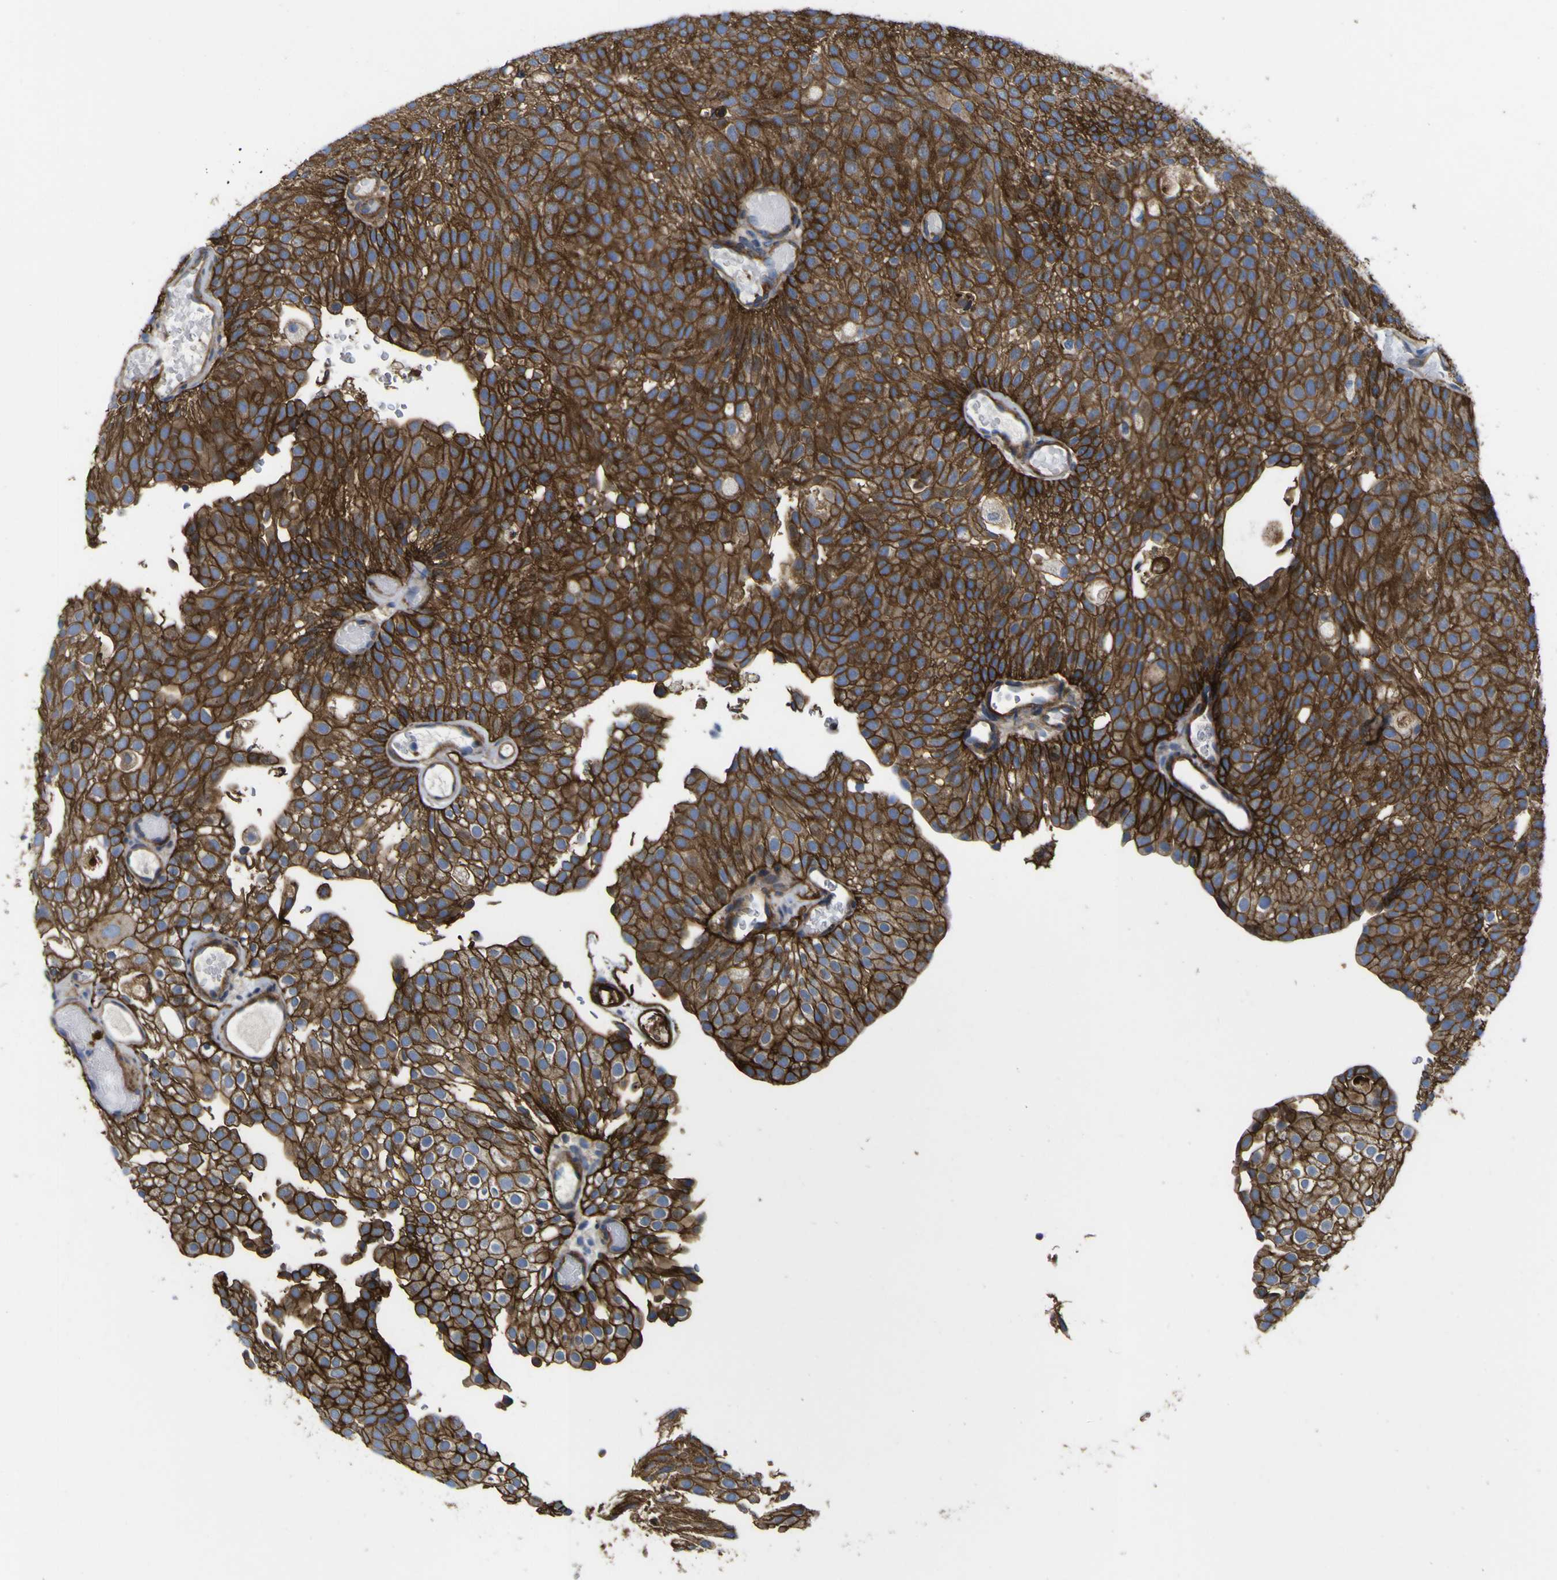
{"staining": {"intensity": "moderate", "quantity": ">75%", "location": "cytoplasmic/membranous"}, "tissue": "urothelial cancer", "cell_type": "Tumor cells", "image_type": "cancer", "snomed": [{"axis": "morphology", "description": "Urothelial carcinoma, Low grade"}, {"axis": "topography", "description": "Urinary bladder"}], "caption": "Urothelial cancer stained with a brown dye reveals moderate cytoplasmic/membranous positive positivity in about >75% of tumor cells.", "gene": "CD151", "patient": {"sex": "male", "age": 78}}